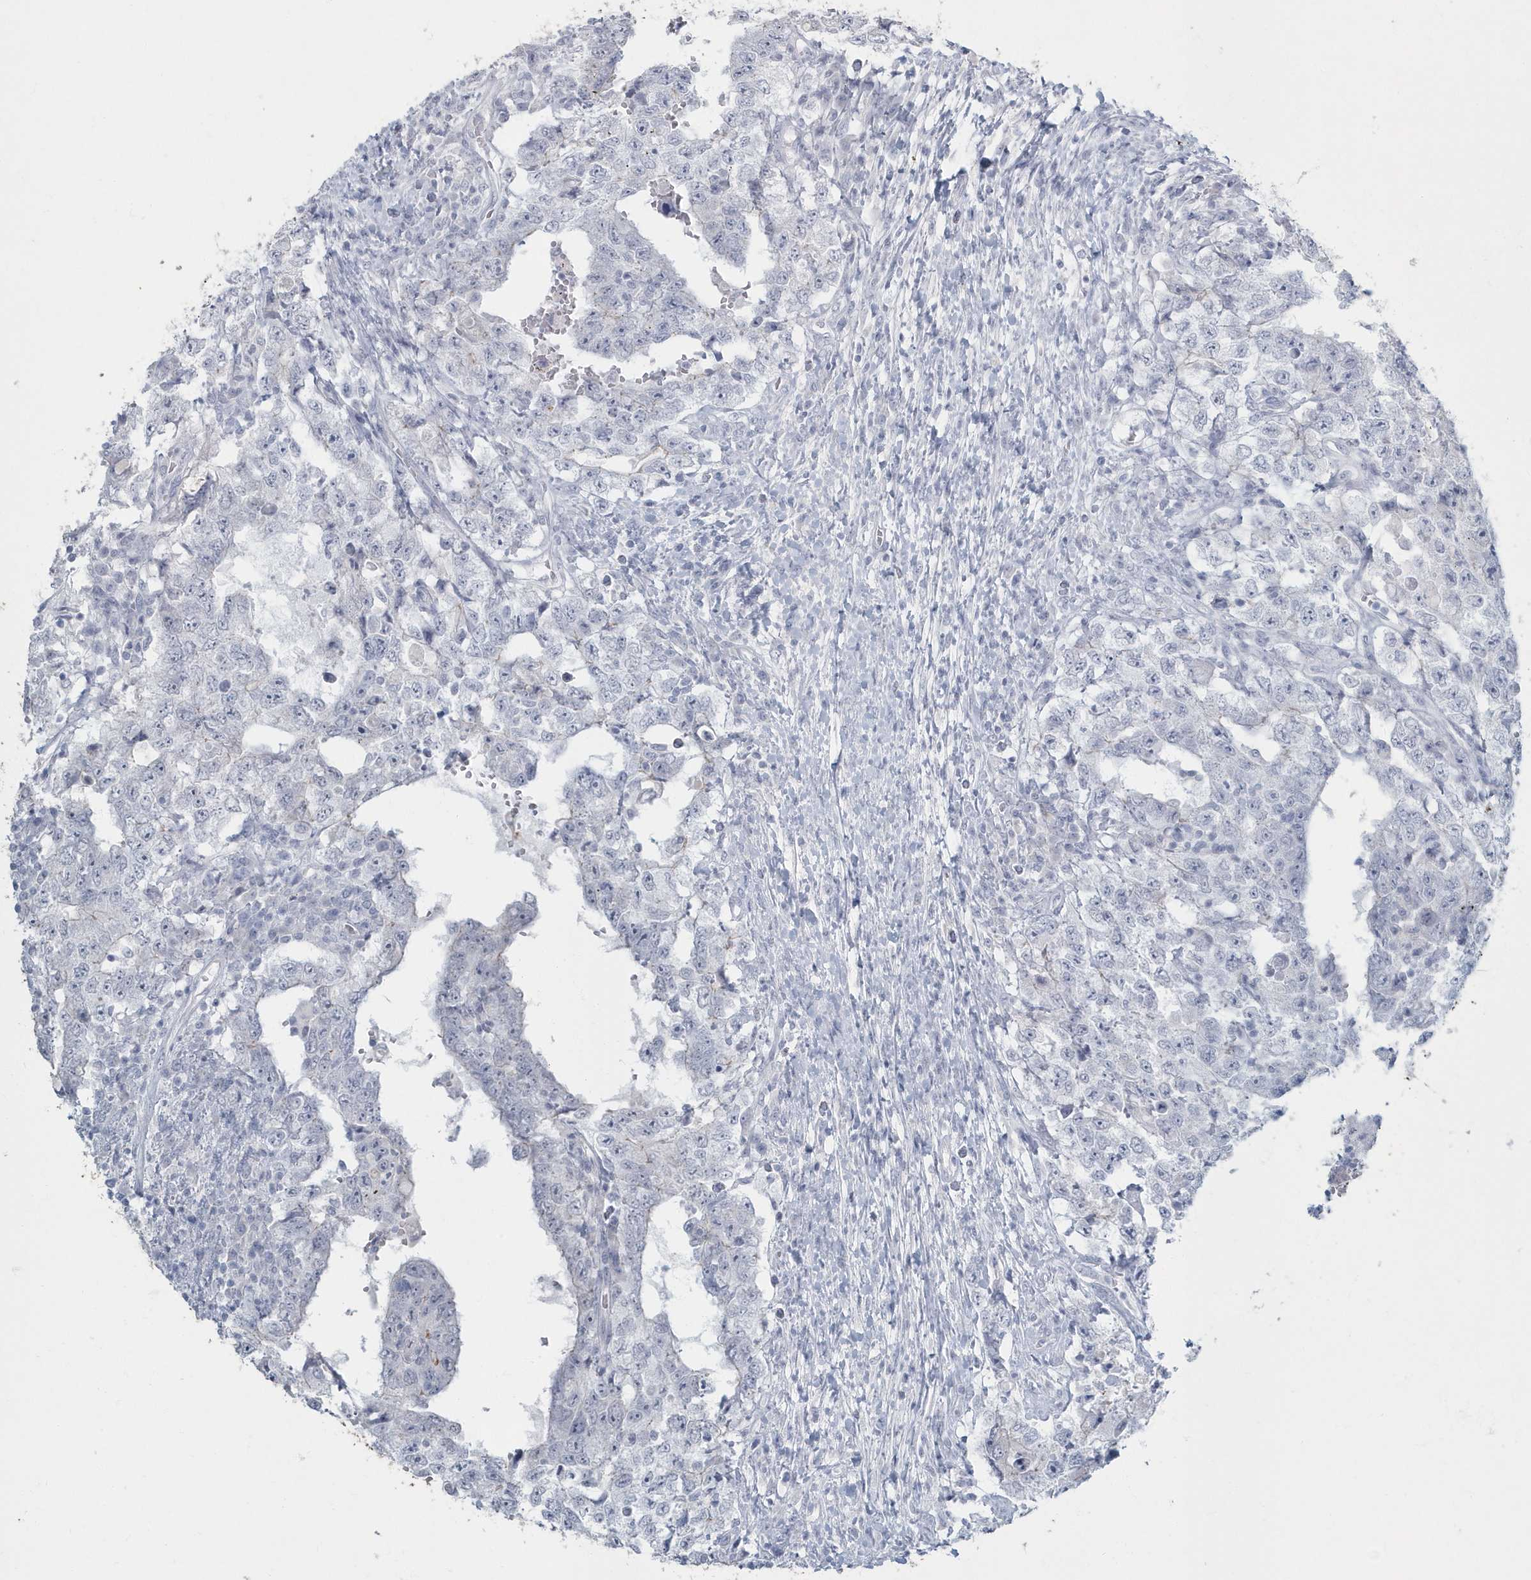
{"staining": {"intensity": "negative", "quantity": "none", "location": "none"}, "tissue": "testis cancer", "cell_type": "Tumor cells", "image_type": "cancer", "snomed": [{"axis": "morphology", "description": "Carcinoma, Embryonal, NOS"}, {"axis": "topography", "description": "Testis"}], "caption": "High magnification brightfield microscopy of testis embryonal carcinoma stained with DAB (3,3'-diaminobenzidine) (brown) and counterstained with hematoxylin (blue): tumor cells show no significant expression. (Immunohistochemistry (ihc), brightfield microscopy, high magnification).", "gene": "MYOT", "patient": {"sex": "male", "age": 26}}